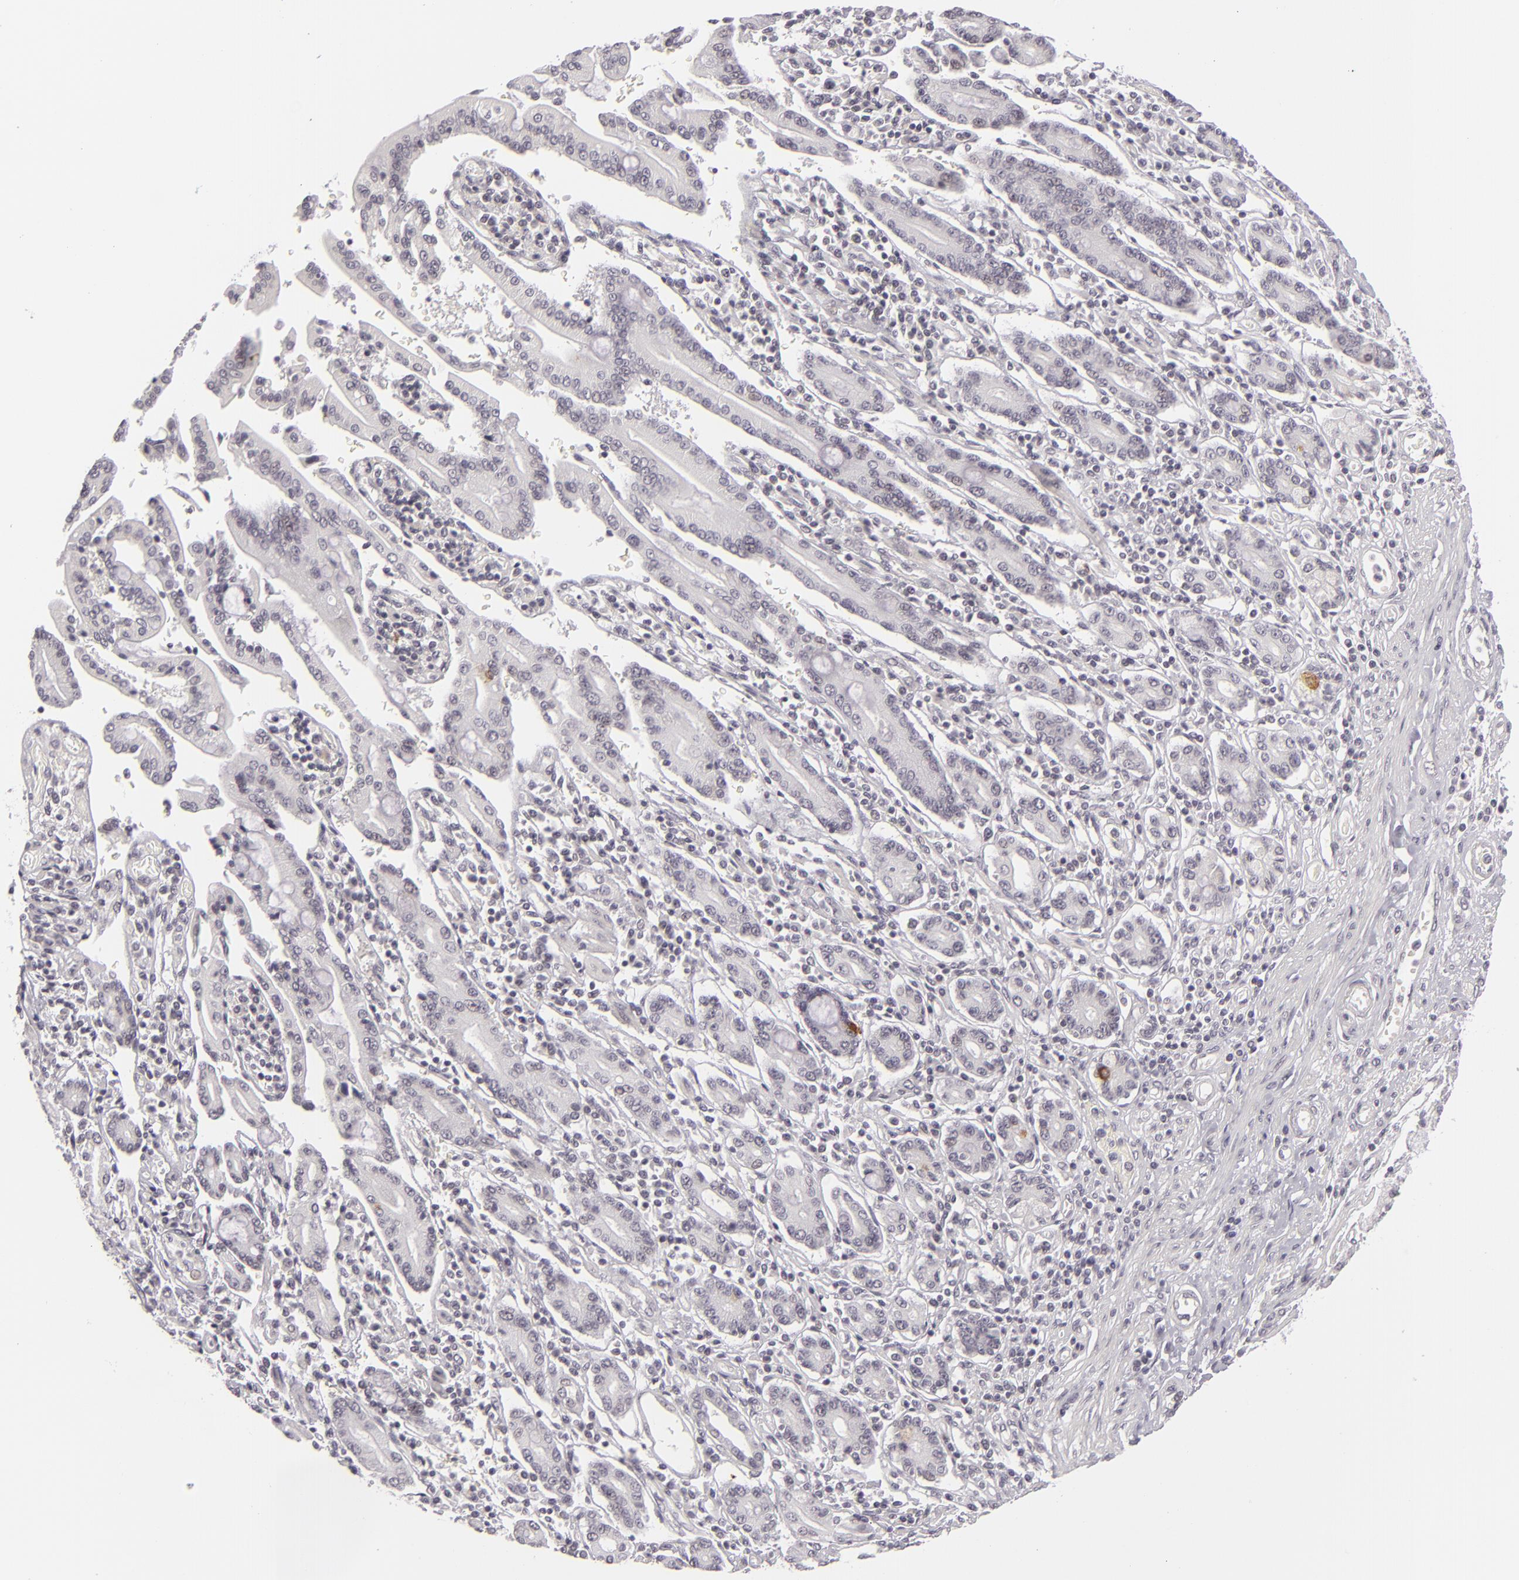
{"staining": {"intensity": "negative", "quantity": "none", "location": "none"}, "tissue": "pancreatic cancer", "cell_type": "Tumor cells", "image_type": "cancer", "snomed": [{"axis": "morphology", "description": "Adenocarcinoma, NOS"}, {"axis": "topography", "description": "Pancreas"}], "caption": "Immunohistochemistry photomicrograph of neoplastic tissue: human pancreatic adenocarcinoma stained with DAB (3,3'-diaminobenzidine) exhibits no significant protein staining in tumor cells.", "gene": "DLG3", "patient": {"sex": "female", "age": 57}}